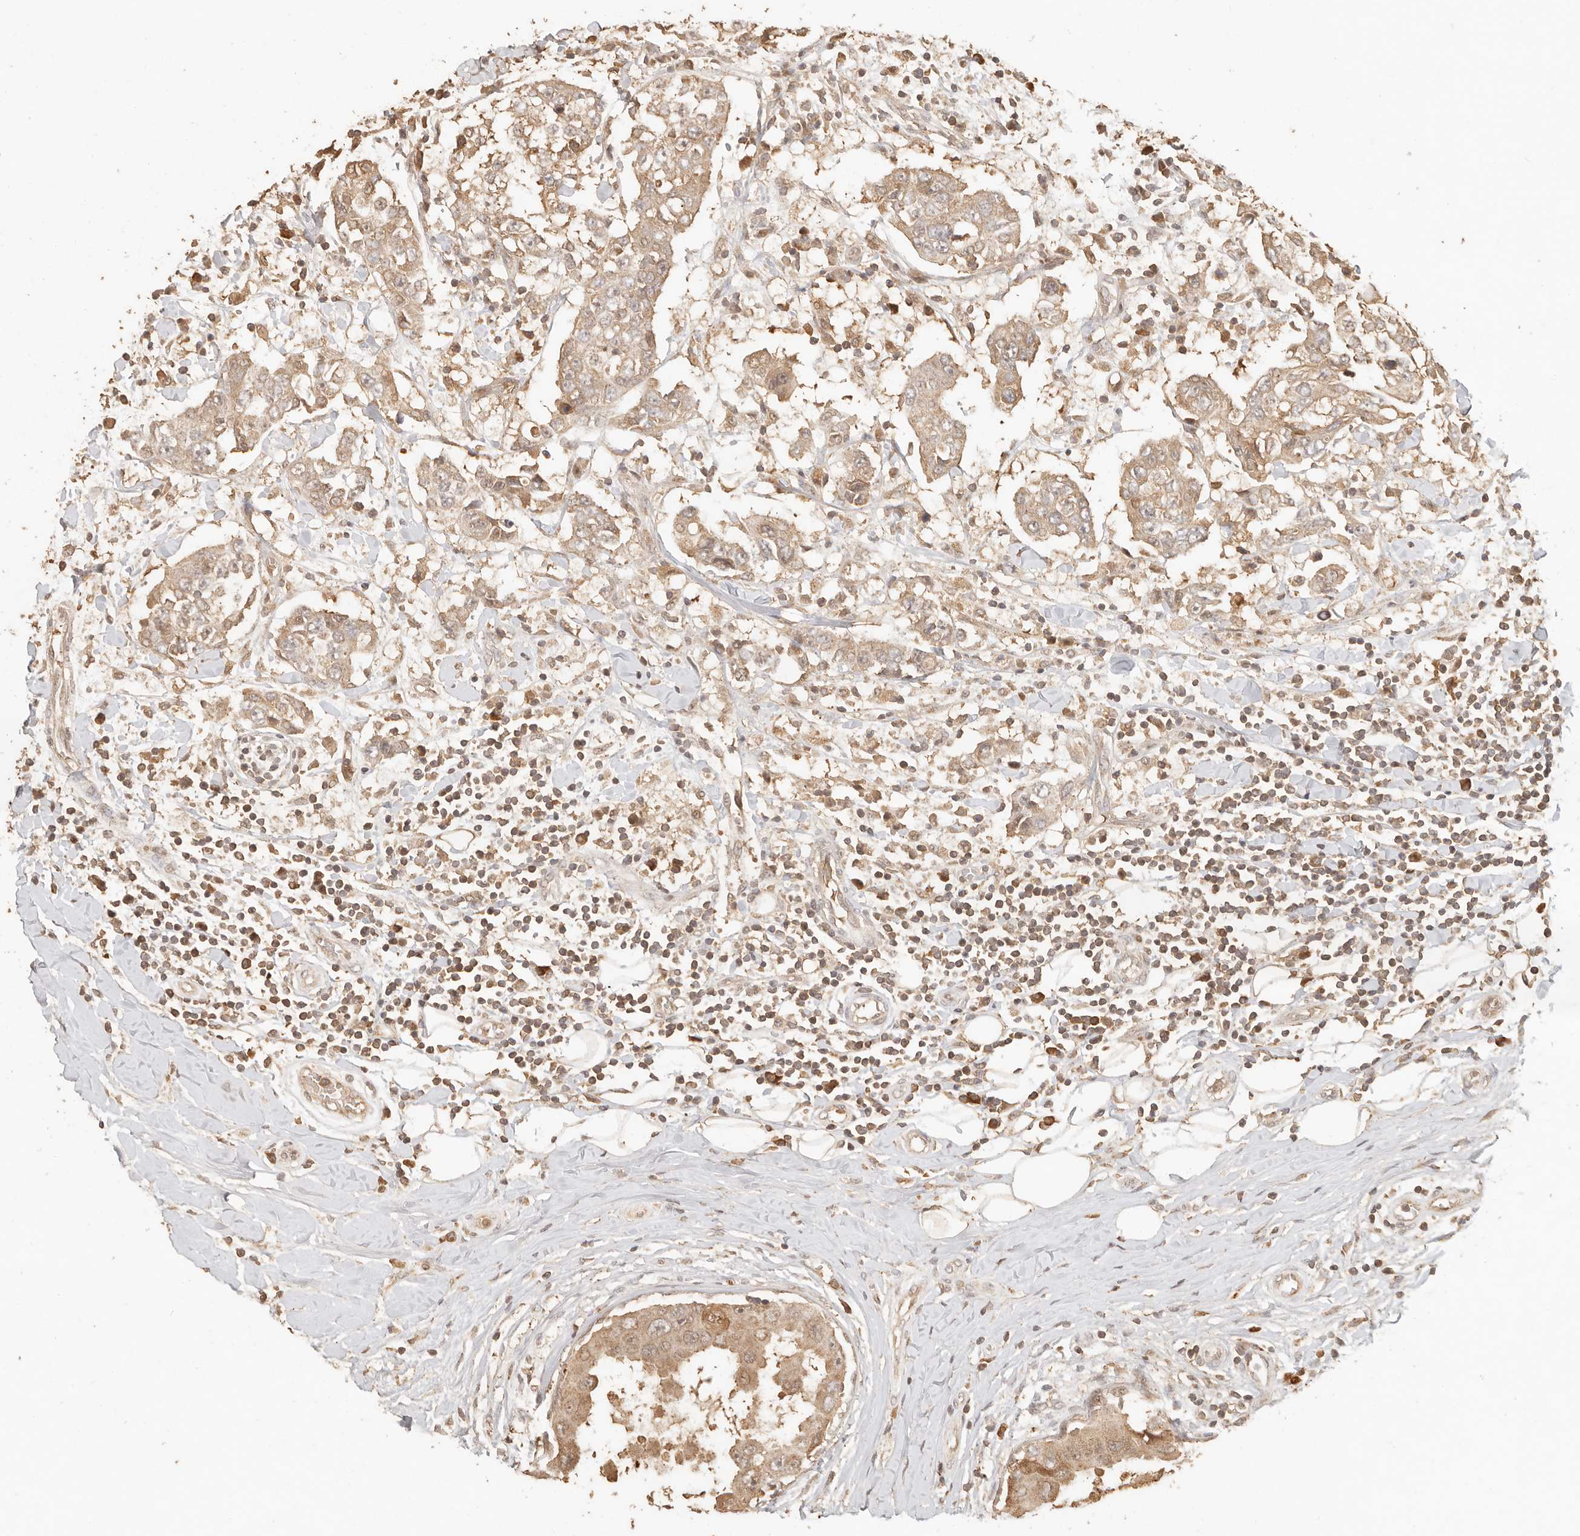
{"staining": {"intensity": "moderate", "quantity": ">75%", "location": "cytoplasmic/membranous"}, "tissue": "breast cancer", "cell_type": "Tumor cells", "image_type": "cancer", "snomed": [{"axis": "morphology", "description": "Duct carcinoma"}, {"axis": "topography", "description": "Breast"}], "caption": "Breast infiltrating ductal carcinoma stained with a protein marker shows moderate staining in tumor cells.", "gene": "INTS11", "patient": {"sex": "female", "age": 27}}